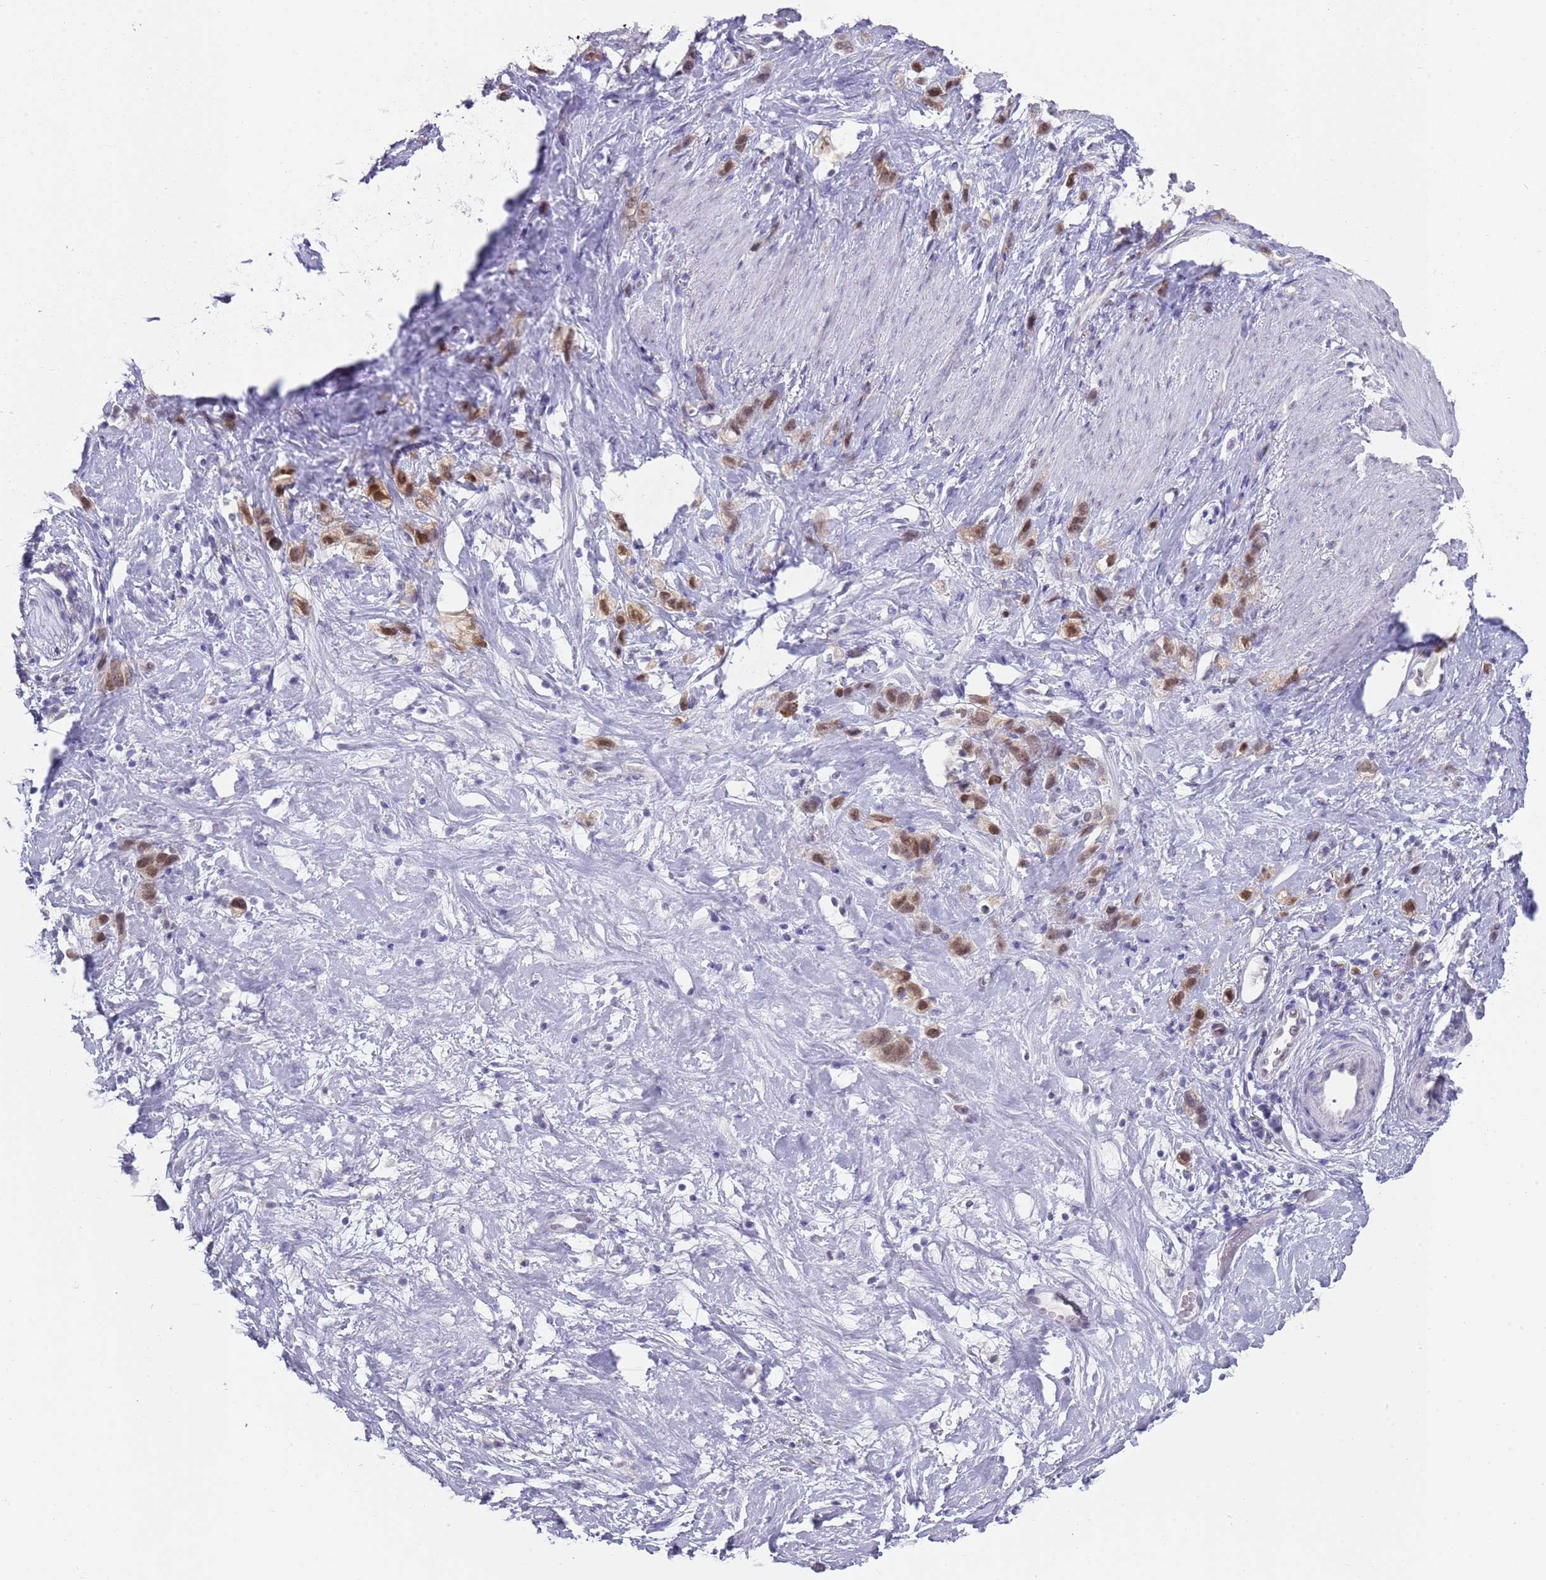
{"staining": {"intensity": "moderate", "quantity": ">75%", "location": "nuclear"}, "tissue": "stomach cancer", "cell_type": "Tumor cells", "image_type": "cancer", "snomed": [{"axis": "morphology", "description": "Adenocarcinoma, NOS"}, {"axis": "topography", "description": "Stomach"}], "caption": "High-magnification brightfield microscopy of adenocarcinoma (stomach) stained with DAB (3,3'-diaminobenzidine) (brown) and counterstained with hematoxylin (blue). tumor cells exhibit moderate nuclear staining is present in approximately>75% of cells.", "gene": "SEPHS2", "patient": {"sex": "female", "age": 65}}